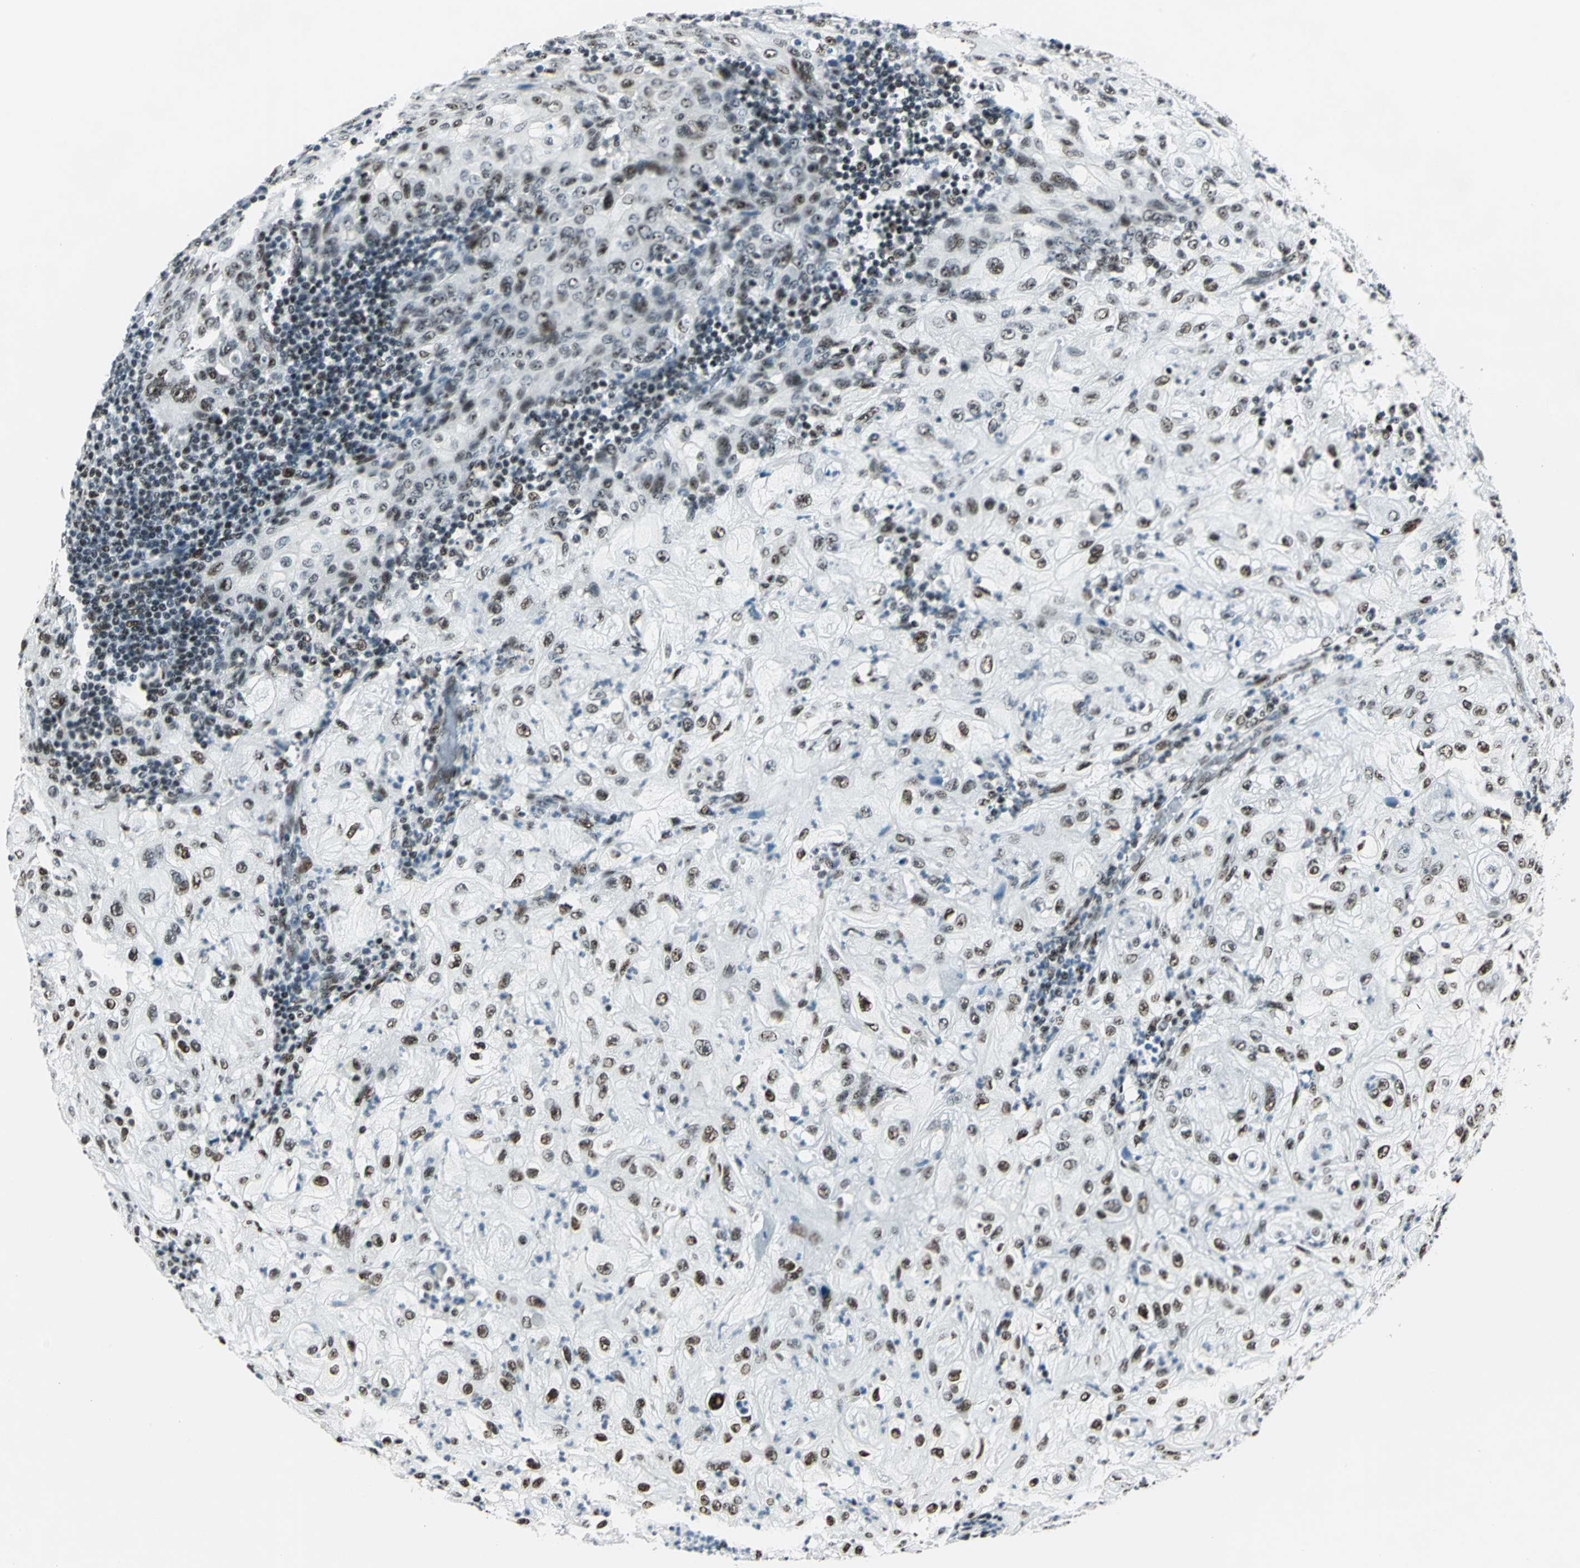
{"staining": {"intensity": "strong", "quantity": ">75%", "location": "nuclear"}, "tissue": "lung cancer", "cell_type": "Tumor cells", "image_type": "cancer", "snomed": [{"axis": "morphology", "description": "Inflammation, NOS"}, {"axis": "morphology", "description": "Squamous cell carcinoma, NOS"}, {"axis": "topography", "description": "Lymph node"}, {"axis": "topography", "description": "Soft tissue"}, {"axis": "topography", "description": "Lung"}], "caption": "This micrograph shows immunohistochemistry staining of lung cancer (squamous cell carcinoma), with high strong nuclear expression in about >75% of tumor cells.", "gene": "KAT6B", "patient": {"sex": "male", "age": 66}}